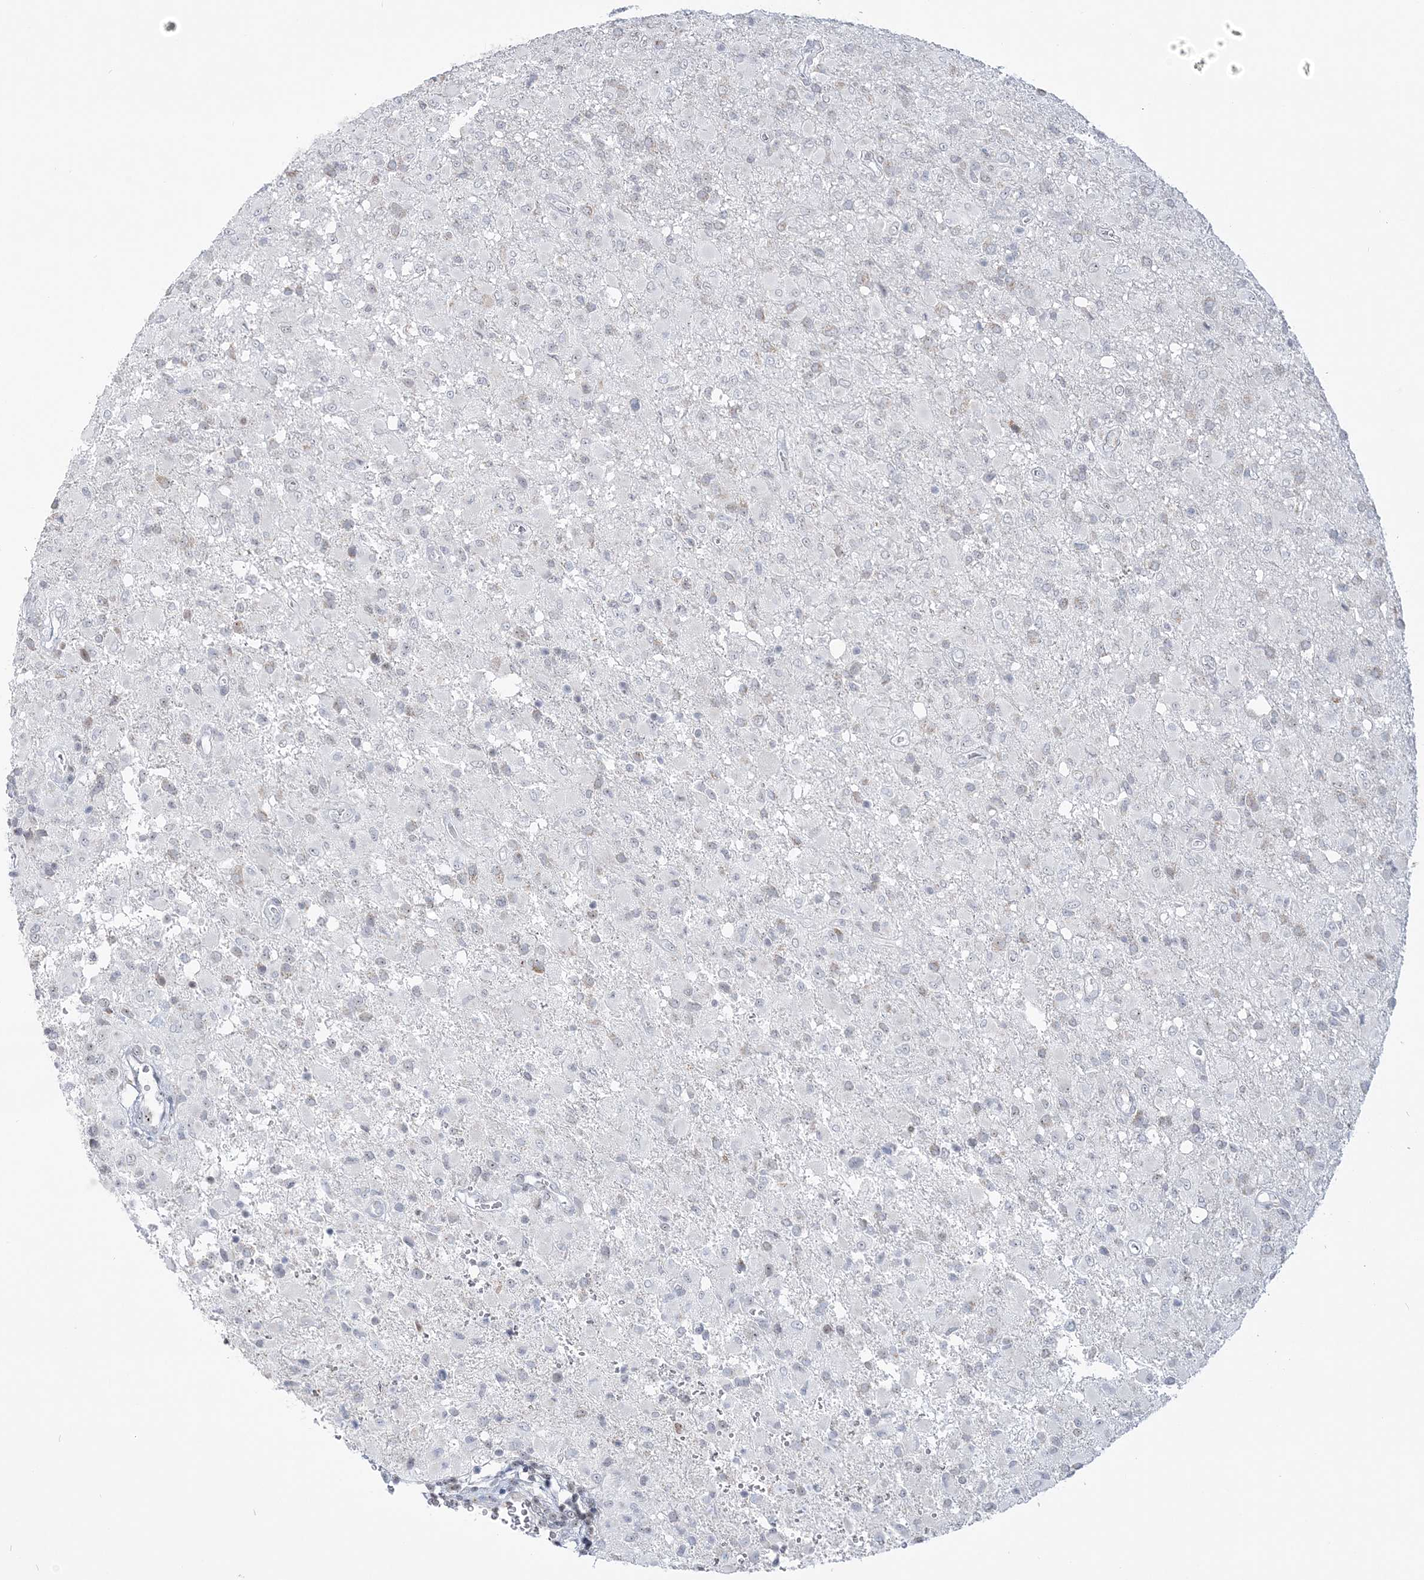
{"staining": {"intensity": "weak", "quantity": "<25%", "location": "nuclear"}, "tissue": "glioma", "cell_type": "Tumor cells", "image_type": "cancer", "snomed": [{"axis": "morphology", "description": "Glioma, malignant, High grade"}, {"axis": "topography", "description": "Brain"}], "caption": "Tumor cells show no significant protein positivity in high-grade glioma (malignant).", "gene": "DDX21", "patient": {"sex": "female", "age": 57}}